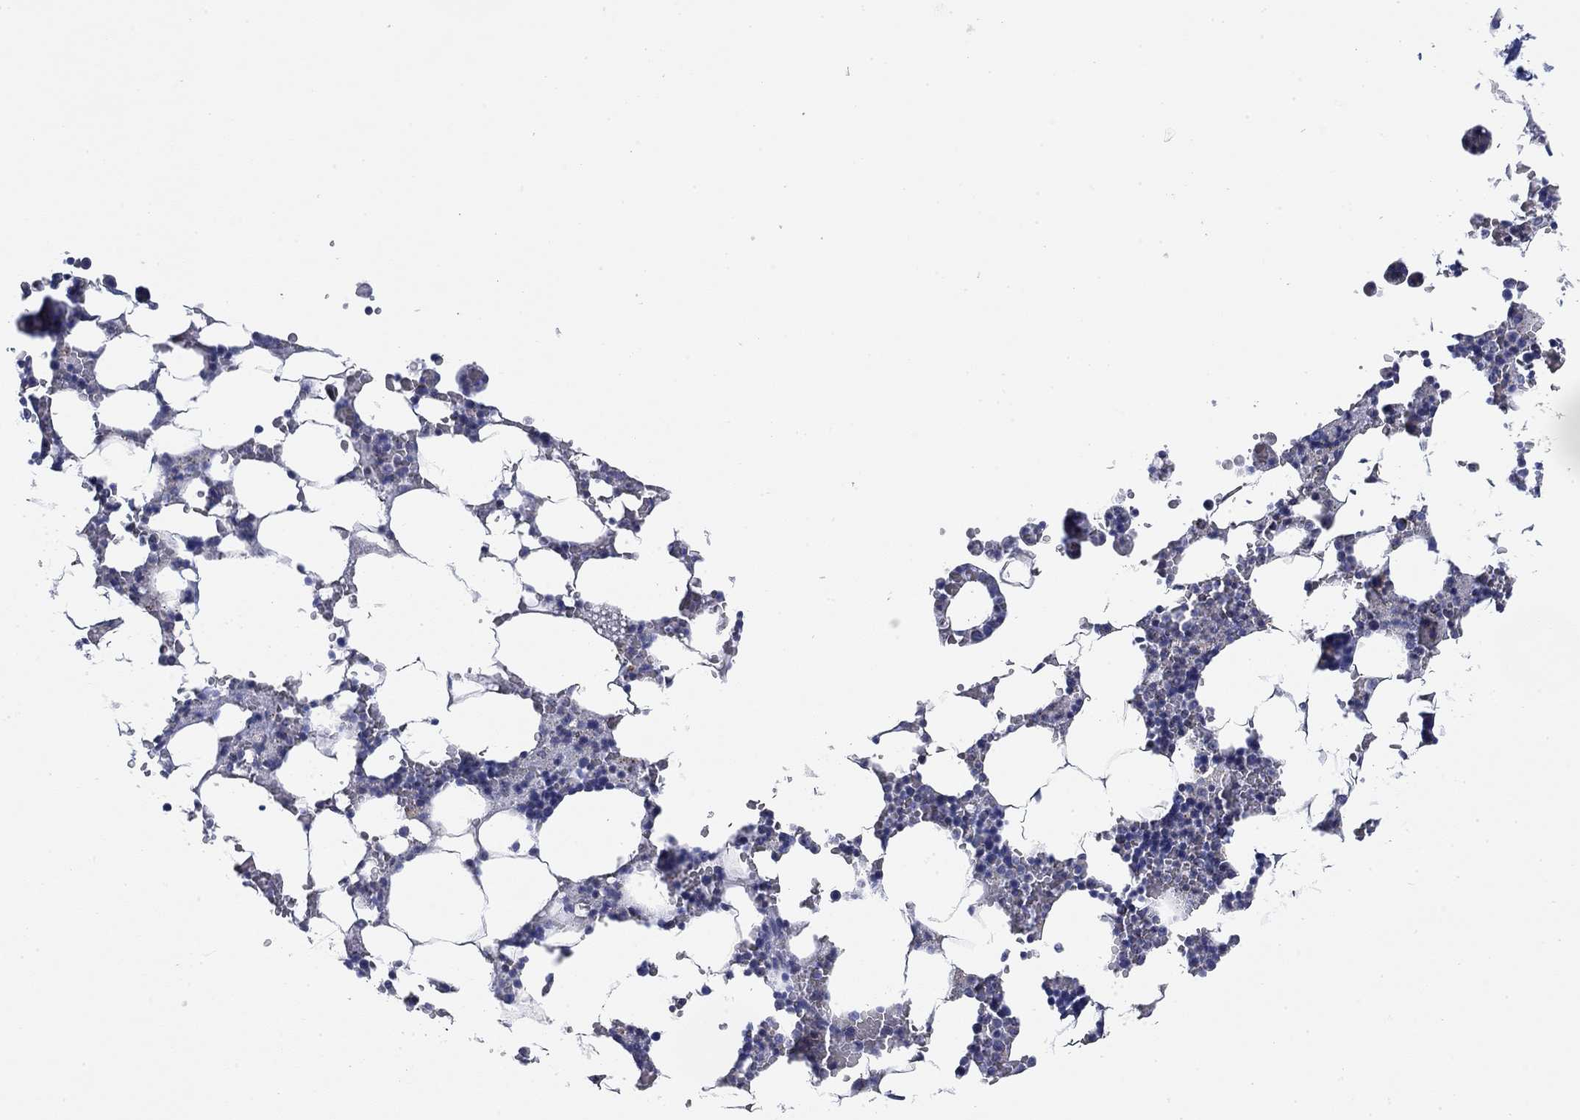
{"staining": {"intensity": "negative", "quantity": "none", "location": "none"}, "tissue": "bone marrow", "cell_type": "Hematopoietic cells", "image_type": "normal", "snomed": [{"axis": "morphology", "description": "Normal tissue, NOS"}, {"axis": "topography", "description": "Bone marrow"}], "caption": "The photomicrograph exhibits no significant staining in hematopoietic cells of bone marrow. (Immunohistochemistry (ihc), brightfield microscopy, high magnification).", "gene": "NACAD", "patient": {"sex": "male", "age": 51}}